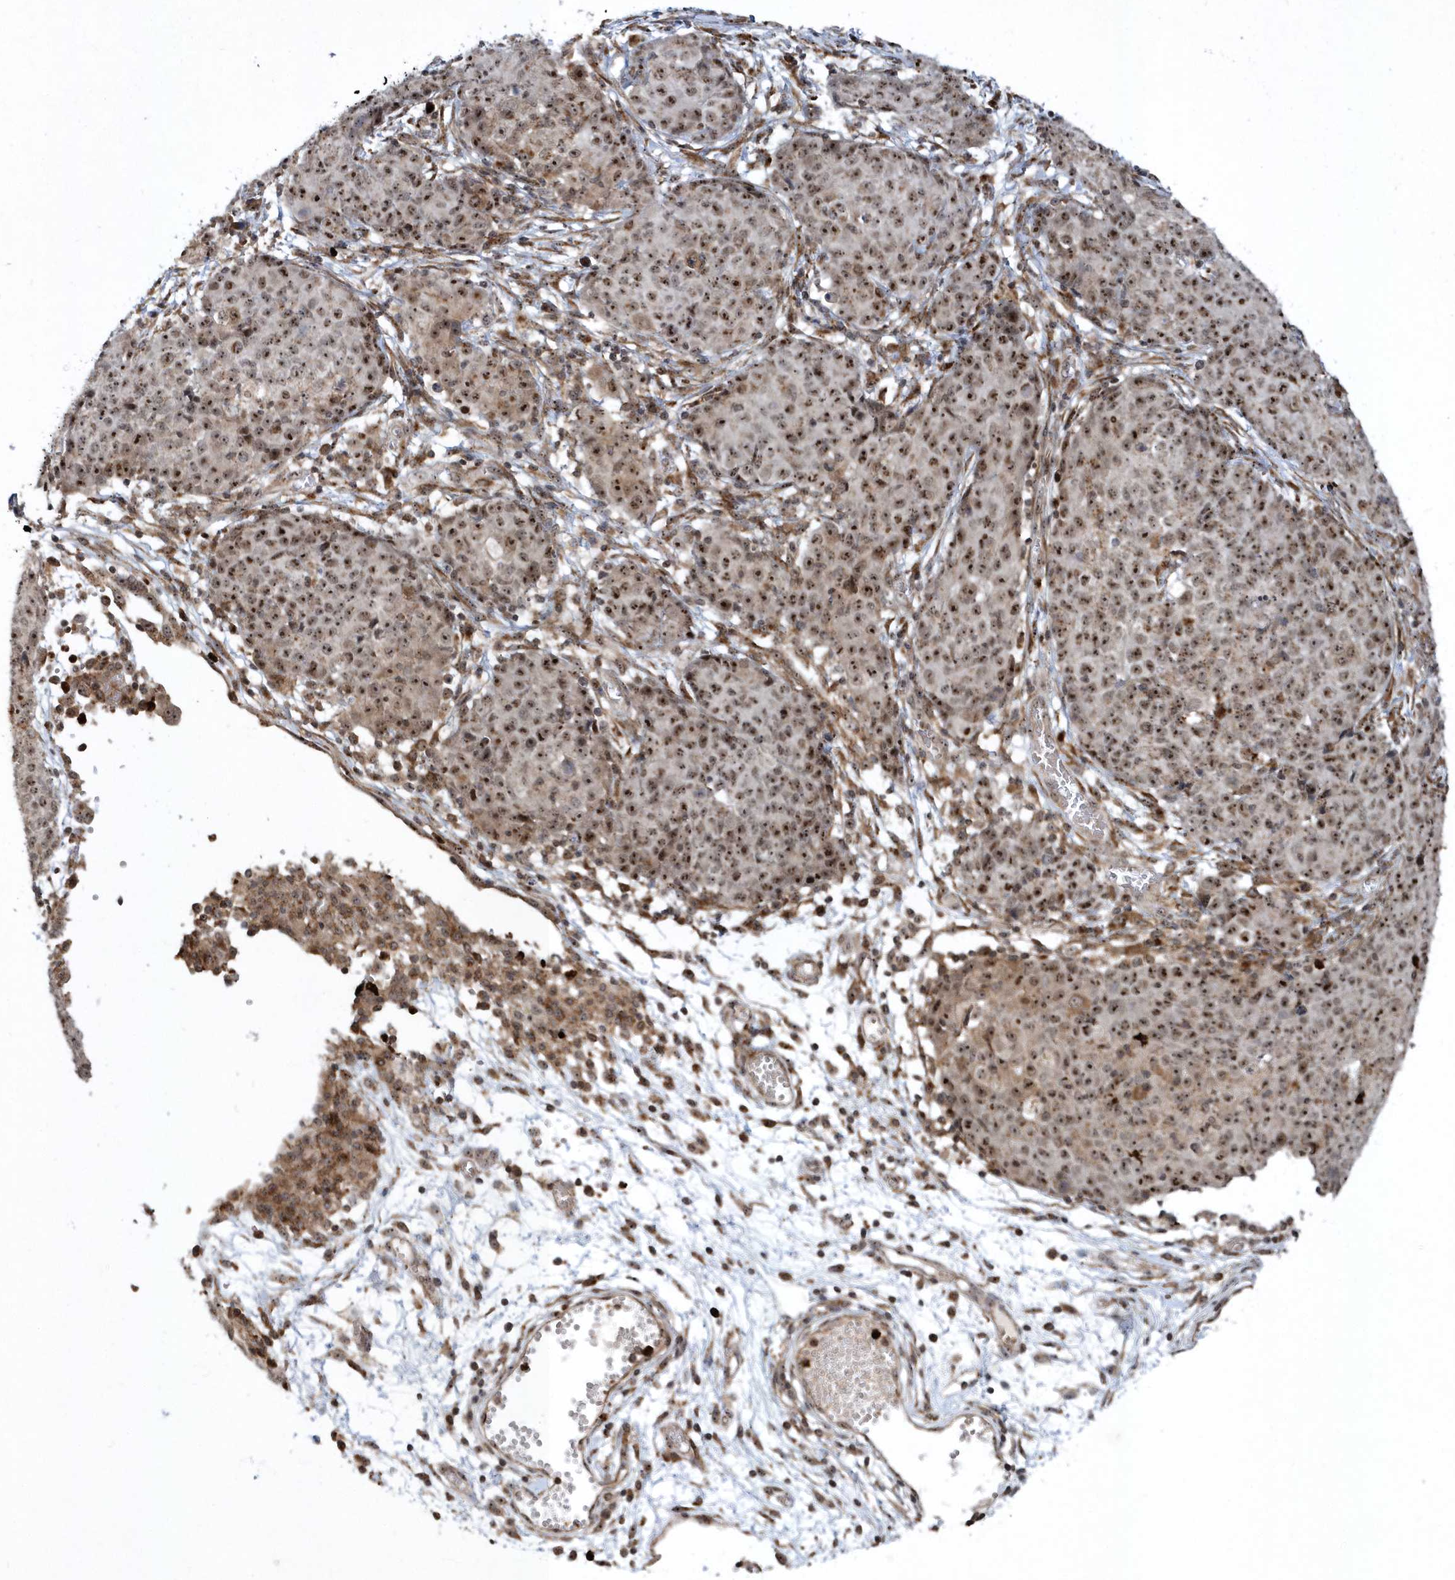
{"staining": {"intensity": "strong", "quantity": ">75%", "location": "nuclear"}, "tissue": "ovarian cancer", "cell_type": "Tumor cells", "image_type": "cancer", "snomed": [{"axis": "morphology", "description": "Carcinoma, endometroid"}, {"axis": "topography", "description": "Ovary"}], "caption": "Brown immunohistochemical staining in ovarian cancer reveals strong nuclear positivity in approximately >75% of tumor cells. (IHC, brightfield microscopy, high magnification).", "gene": "SOWAHB", "patient": {"sex": "female", "age": 42}}